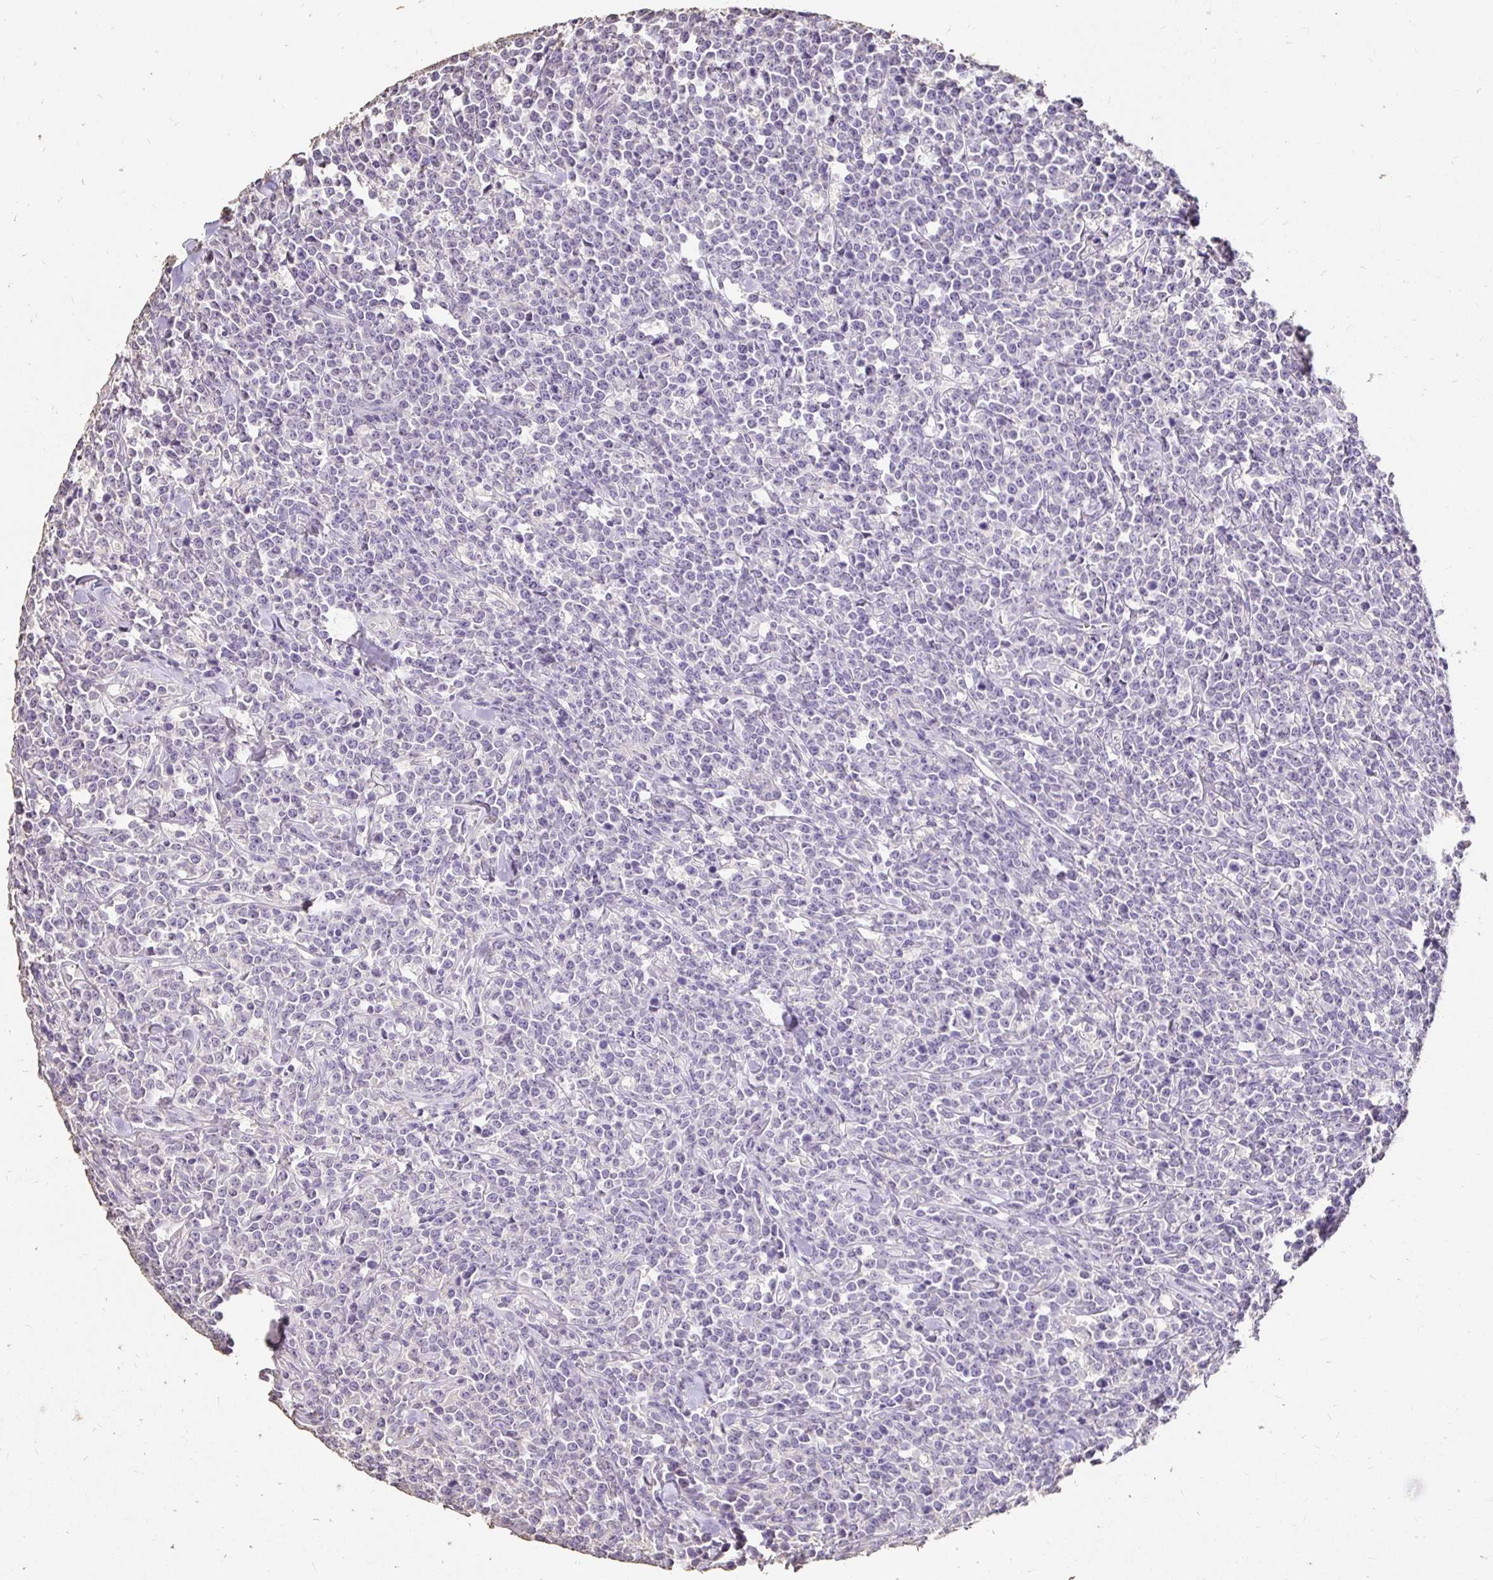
{"staining": {"intensity": "negative", "quantity": "none", "location": "none"}, "tissue": "lymphoma", "cell_type": "Tumor cells", "image_type": "cancer", "snomed": [{"axis": "morphology", "description": "Malignant lymphoma, non-Hodgkin's type, High grade"}, {"axis": "topography", "description": "Small intestine"}], "caption": "Tumor cells show no significant positivity in high-grade malignant lymphoma, non-Hodgkin's type.", "gene": "UGT1A6", "patient": {"sex": "female", "age": 56}}